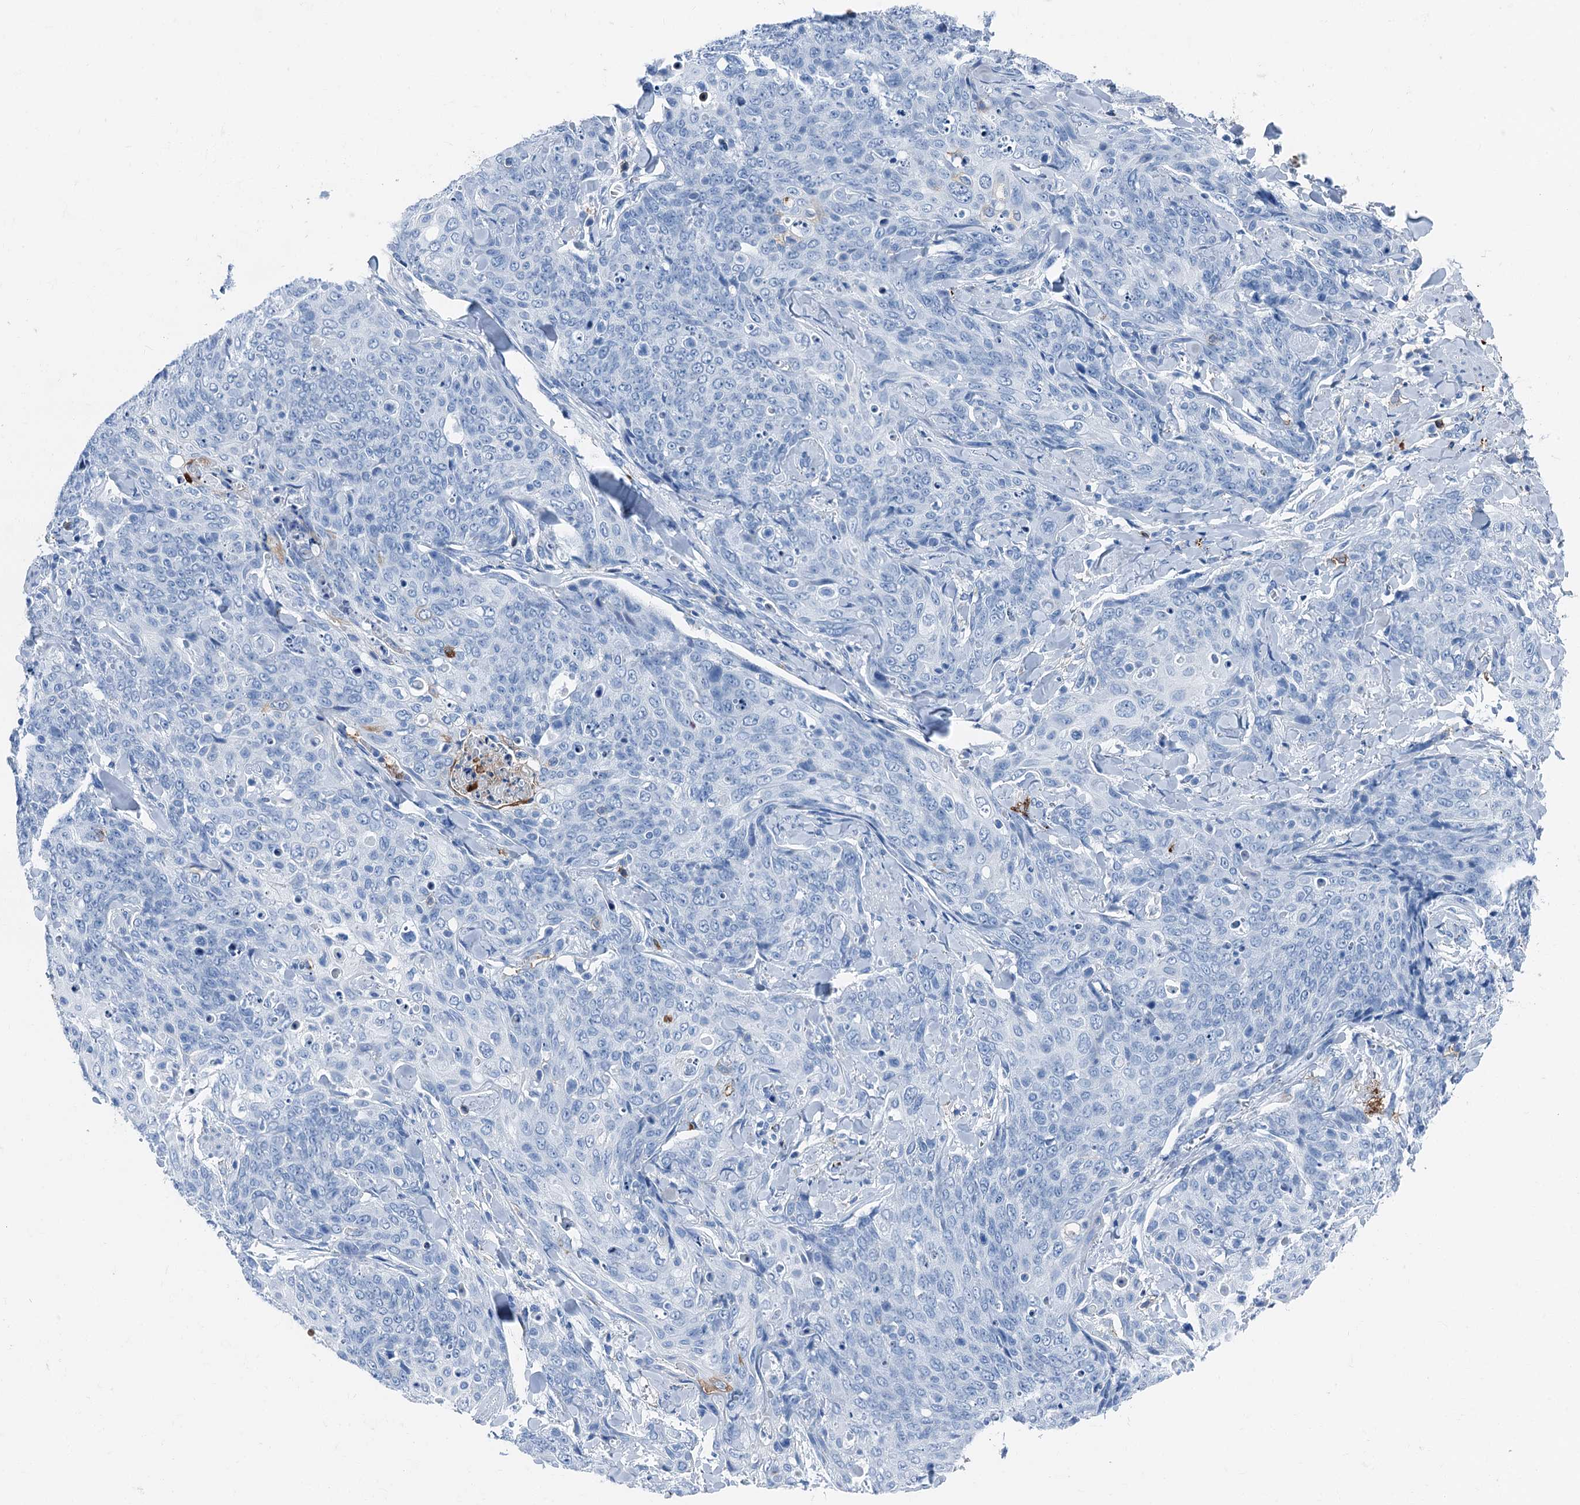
{"staining": {"intensity": "negative", "quantity": "none", "location": "none"}, "tissue": "skin cancer", "cell_type": "Tumor cells", "image_type": "cancer", "snomed": [{"axis": "morphology", "description": "Squamous cell carcinoma, NOS"}, {"axis": "topography", "description": "Skin"}, {"axis": "topography", "description": "Vulva"}], "caption": "There is no significant expression in tumor cells of squamous cell carcinoma (skin).", "gene": "PLAC8", "patient": {"sex": "female", "age": 85}}